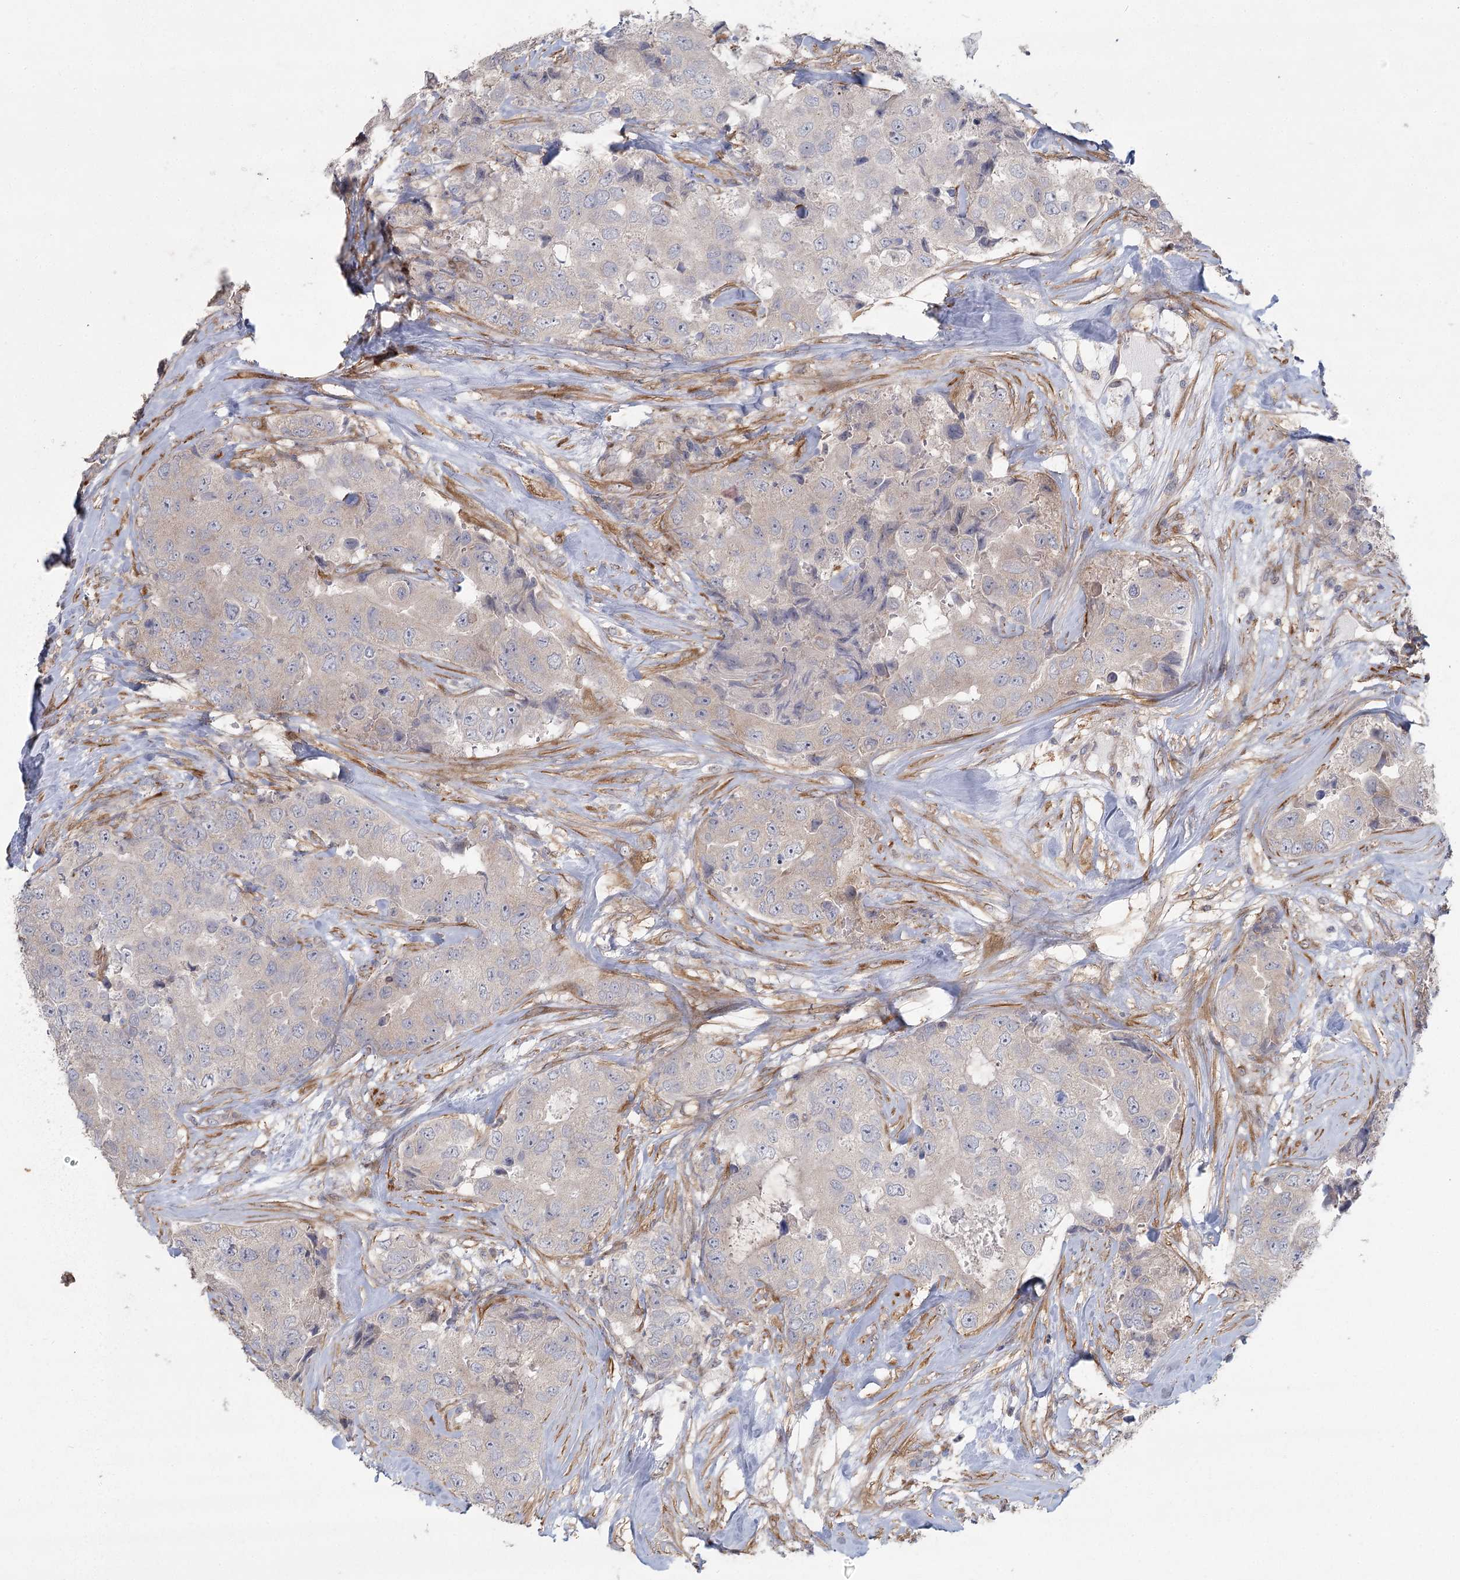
{"staining": {"intensity": "negative", "quantity": "none", "location": "none"}, "tissue": "breast cancer", "cell_type": "Tumor cells", "image_type": "cancer", "snomed": [{"axis": "morphology", "description": "Duct carcinoma"}, {"axis": "topography", "description": "Breast"}], "caption": "This is a photomicrograph of immunohistochemistry (IHC) staining of infiltrating ductal carcinoma (breast), which shows no positivity in tumor cells.", "gene": "FAM110C", "patient": {"sex": "female", "age": 62}}